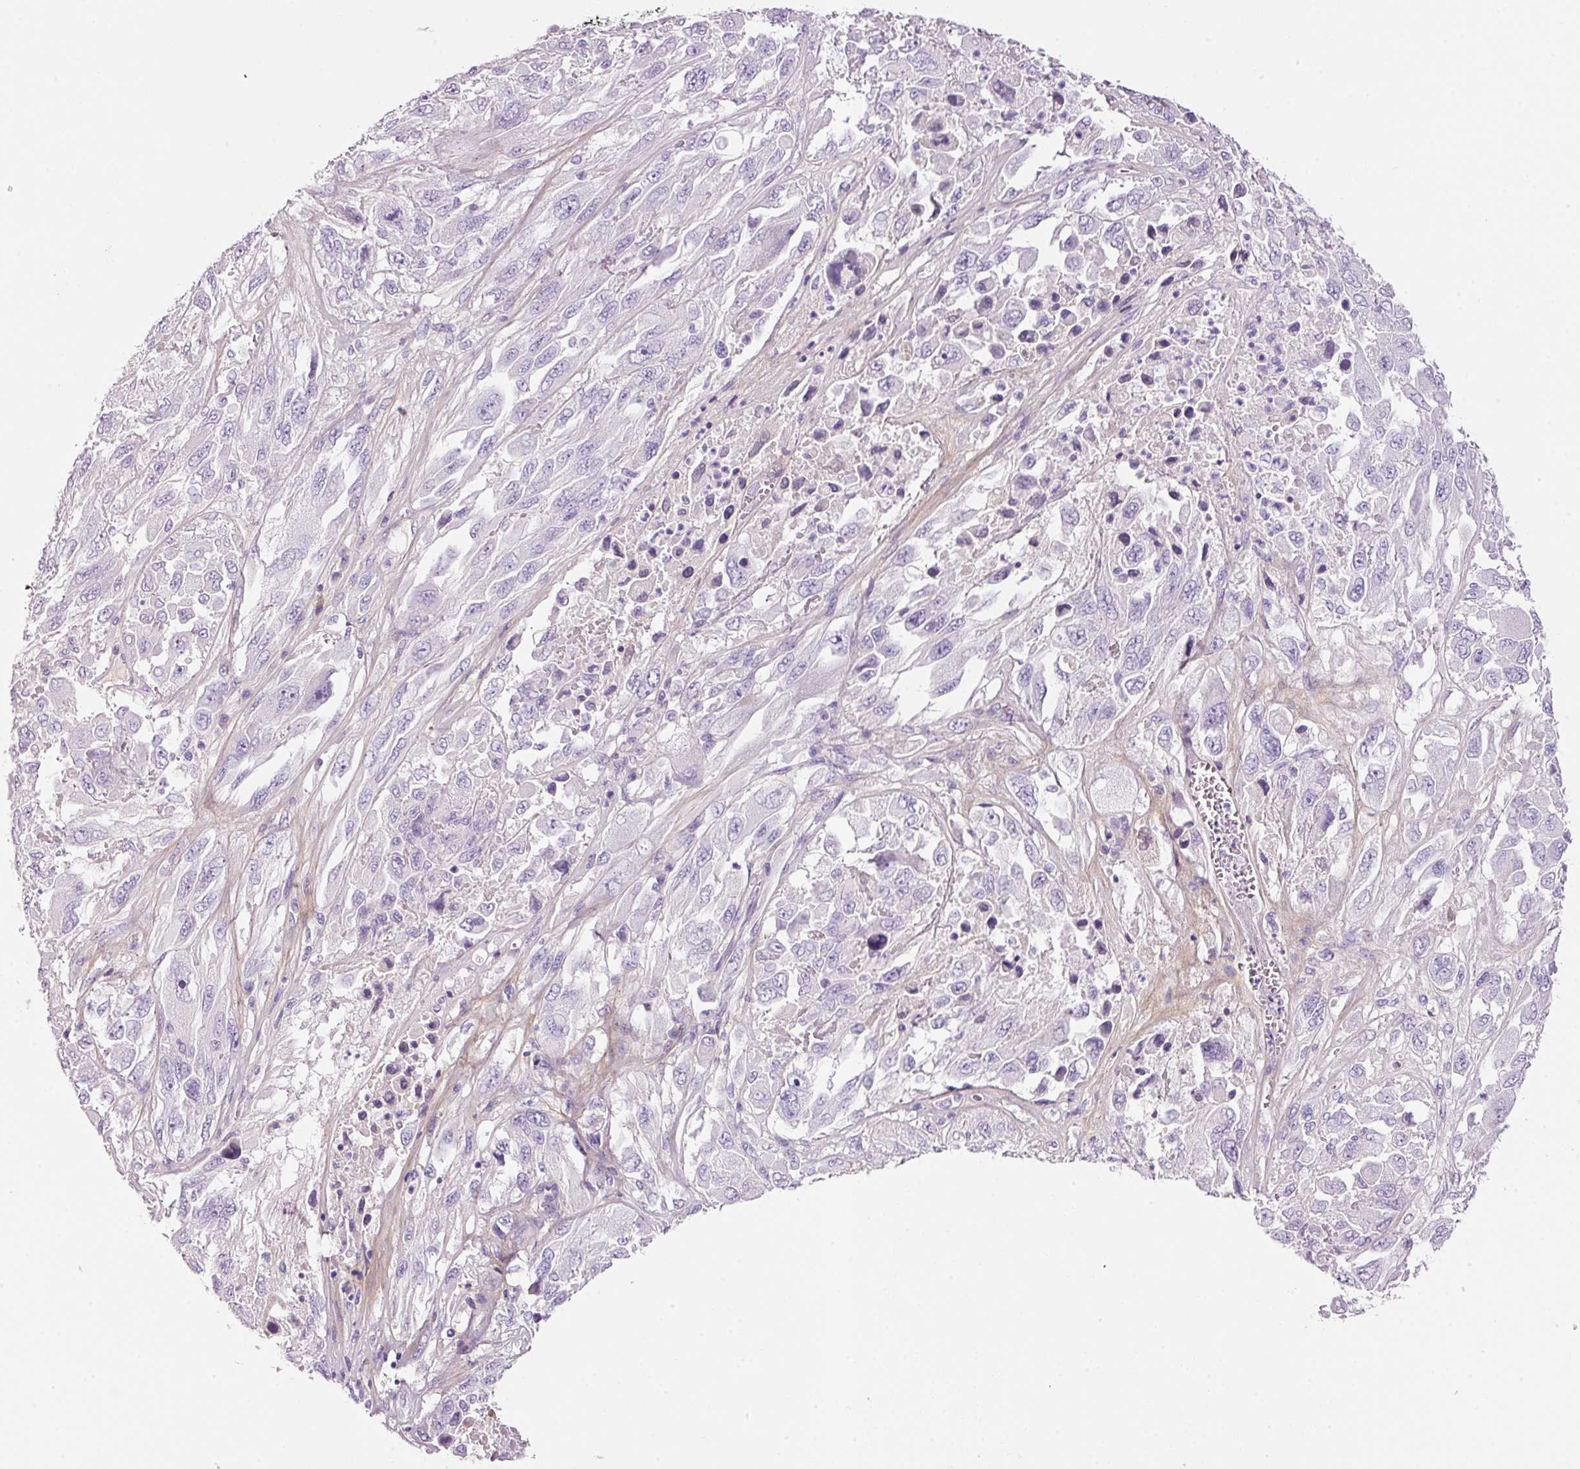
{"staining": {"intensity": "negative", "quantity": "none", "location": "none"}, "tissue": "melanoma", "cell_type": "Tumor cells", "image_type": "cancer", "snomed": [{"axis": "morphology", "description": "Malignant melanoma, NOS"}, {"axis": "topography", "description": "Skin"}], "caption": "Tumor cells are negative for brown protein staining in melanoma.", "gene": "SOS2", "patient": {"sex": "female", "age": 91}}